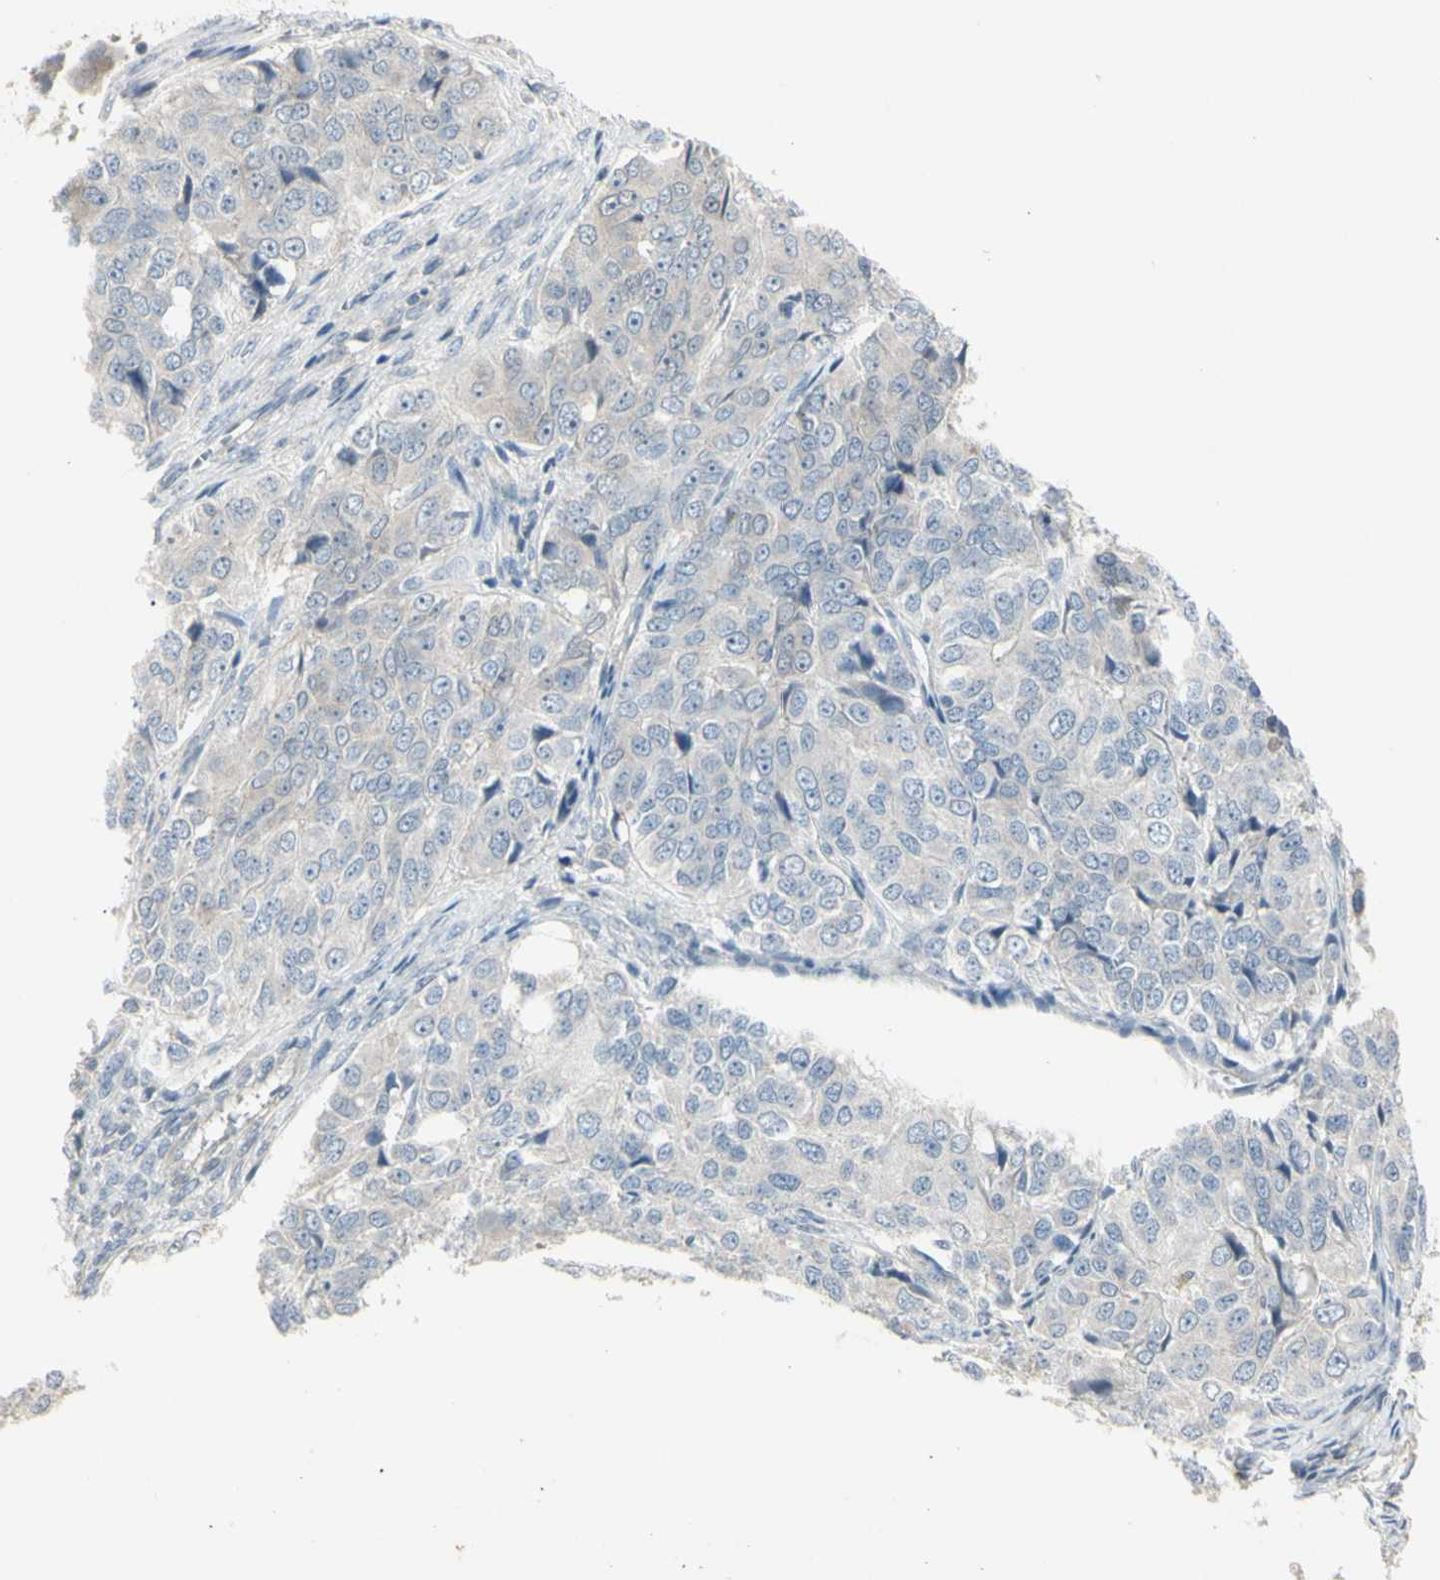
{"staining": {"intensity": "negative", "quantity": "none", "location": "none"}, "tissue": "ovarian cancer", "cell_type": "Tumor cells", "image_type": "cancer", "snomed": [{"axis": "morphology", "description": "Carcinoma, endometroid"}, {"axis": "topography", "description": "Ovary"}], "caption": "Protein analysis of ovarian endometroid carcinoma demonstrates no significant positivity in tumor cells.", "gene": "PIAS4", "patient": {"sex": "female", "age": 51}}